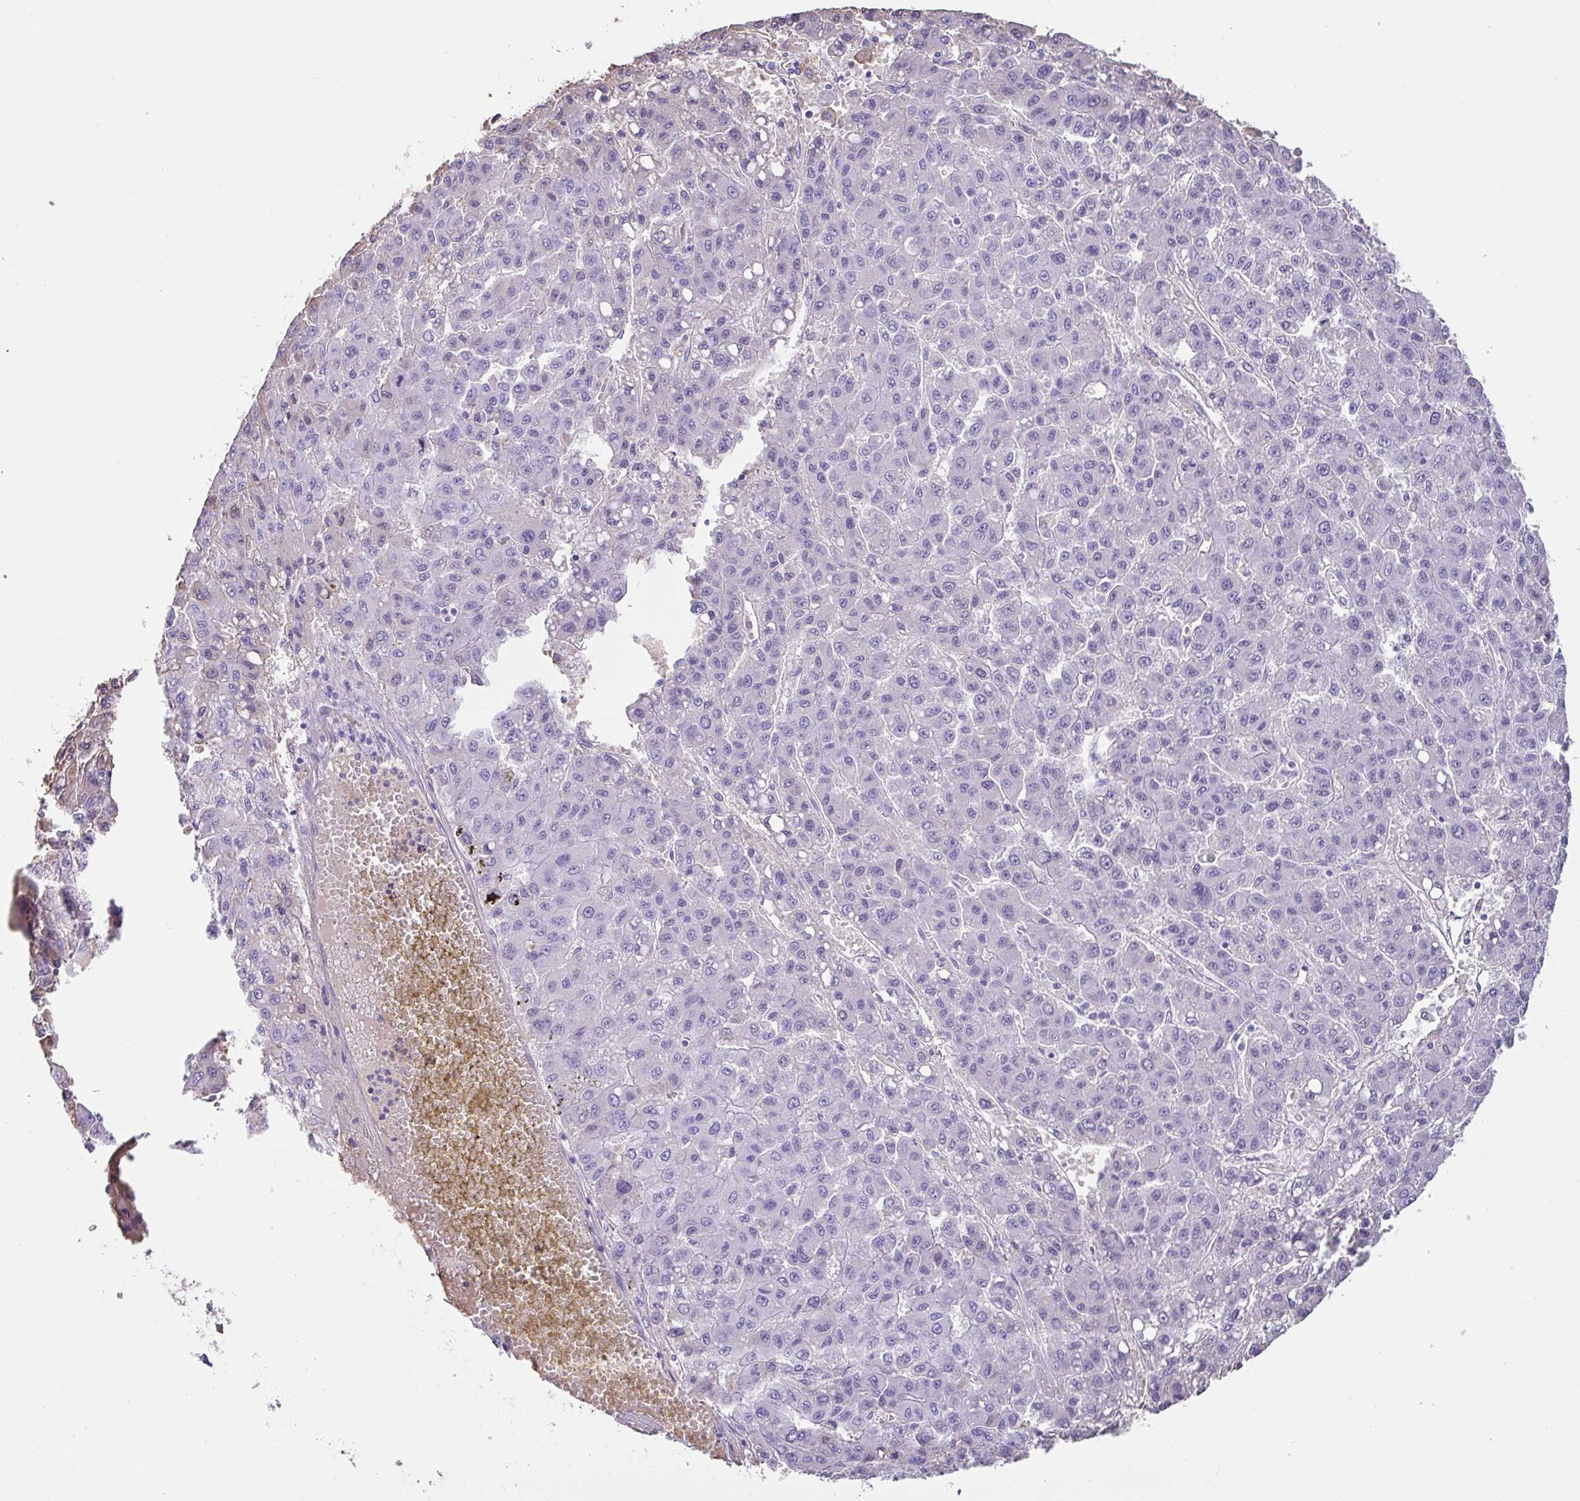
{"staining": {"intensity": "negative", "quantity": "none", "location": "none"}, "tissue": "liver cancer", "cell_type": "Tumor cells", "image_type": "cancer", "snomed": [{"axis": "morphology", "description": "Carcinoma, Hepatocellular, NOS"}, {"axis": "topography", "description": "Liver"}], "caption": "DAB (3,3'-diaminobenzidine) immunohistochemical staining of human liver hepatocellular carcinoma exhibits no significant staining in tumor cells.", "gene": "HOXC12", "patient": {"sex": "male", "age": 70}}